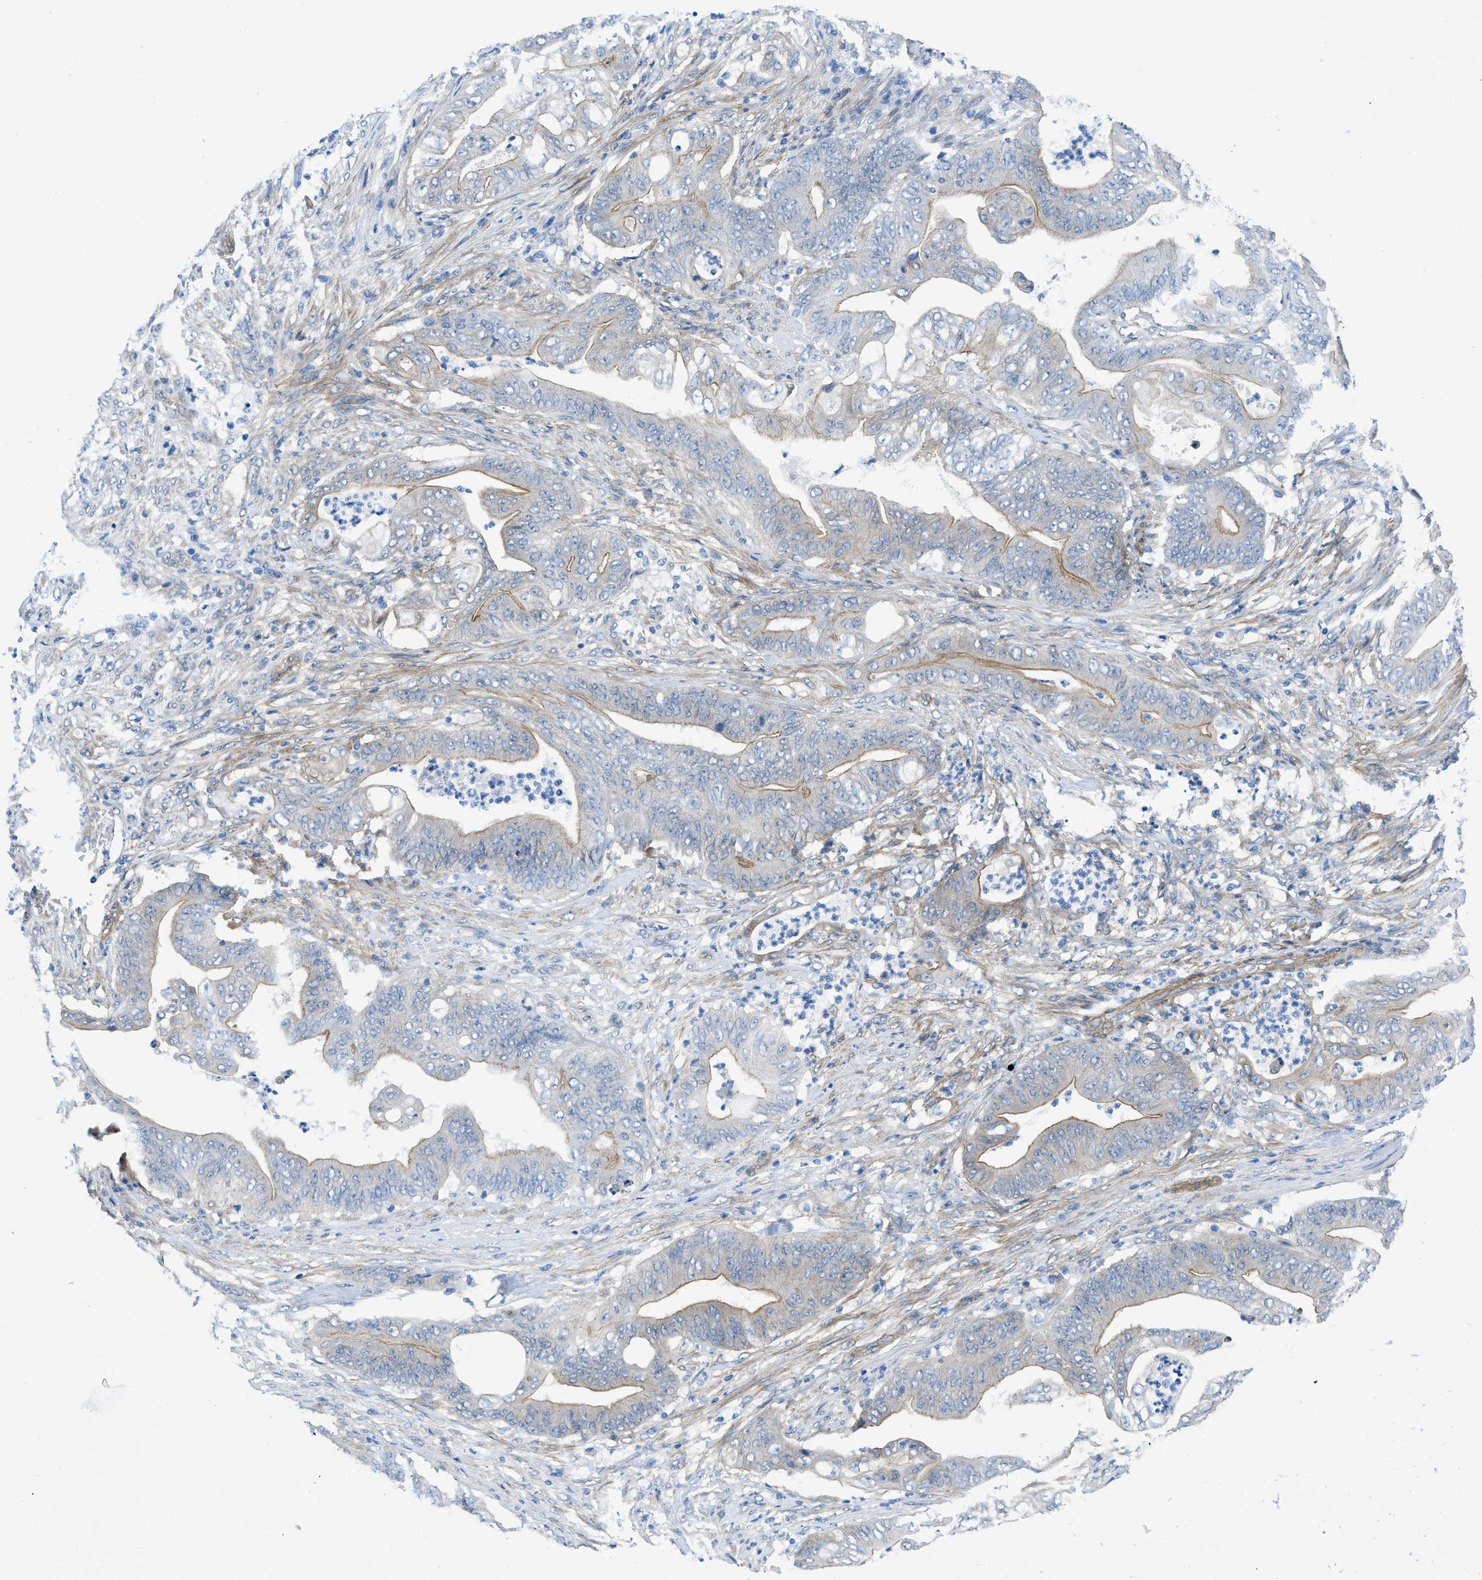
{"staining": {"intensity": "moderate", "quantity": "25%-75%", "location": "cytoplasmic/membranous"}, "tissue": "stomach cancer", "cell_type": "Tumor cells", "image_type": "cancer", "snomed": [{"axis": "morphology", "description": "Adenocarcinoma, NOS"}, {"axis": "topography", "description": "Stomach"}], "caption": "This histopathology image displays immunohistochemistry staining of human stomach cancer, with medium moderate cytoplasmic/membranous positivity in about 25%-75% of tumor cells.", "gene": "PDLIM5", "patient": {"sex": "female", "age": 73}}